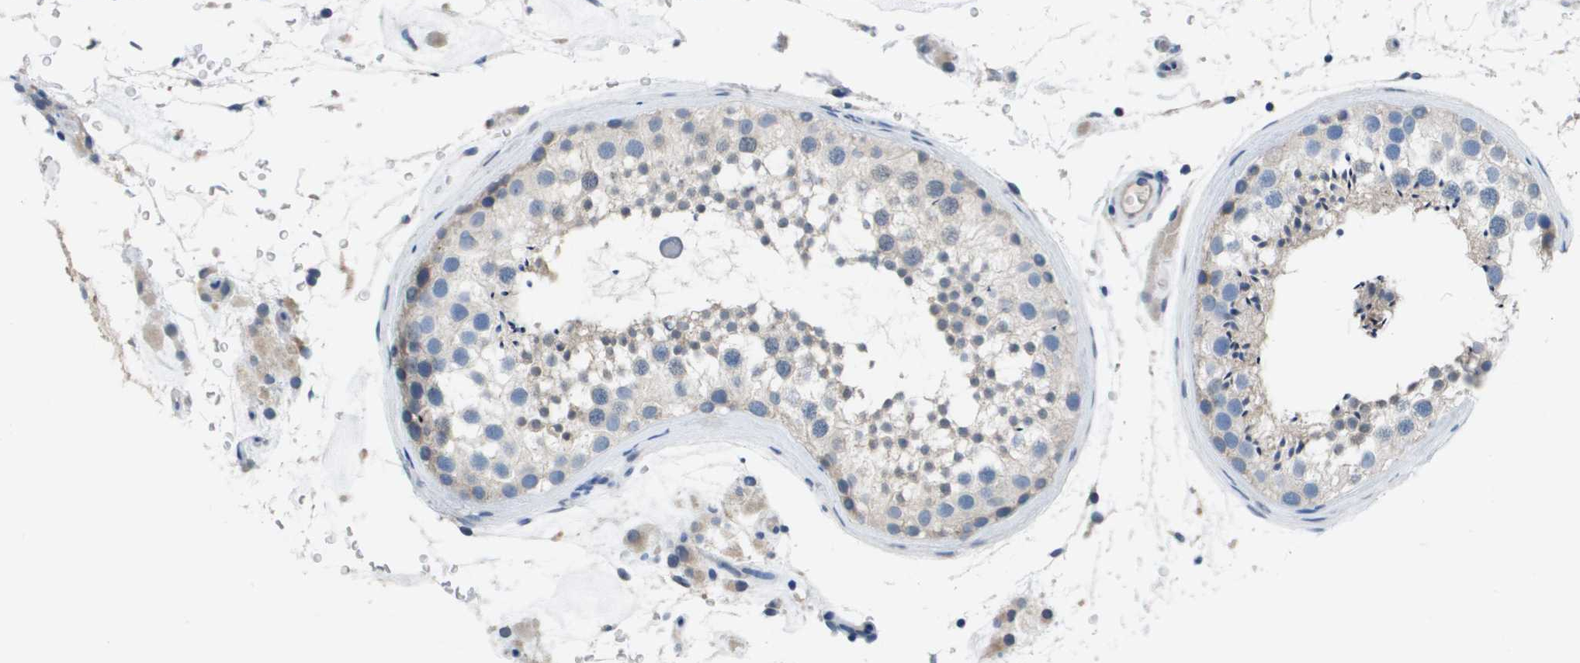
{"staining": {"intensity": "negative", "quantity": "none", "location": "none"}, "tissue": "testis", "cell_type": "Cells in seminiferous ducts", "image_type": "normal", "snomed": [{"axis": "morphology", "description": "Normal tissue, NOS"}, {"axis": "topography", "description": "Testis"}], "caption": "The photomicrograph displays no staining of cells in seminiferous ducts in benign testis. Brightfield microscopy of immunohistochemistry stained with DAB (brown) and hematoxylin (blue), captured at high magnification.", "gene": "NCS1", "patient": {"sex": "male", "age": 46}}